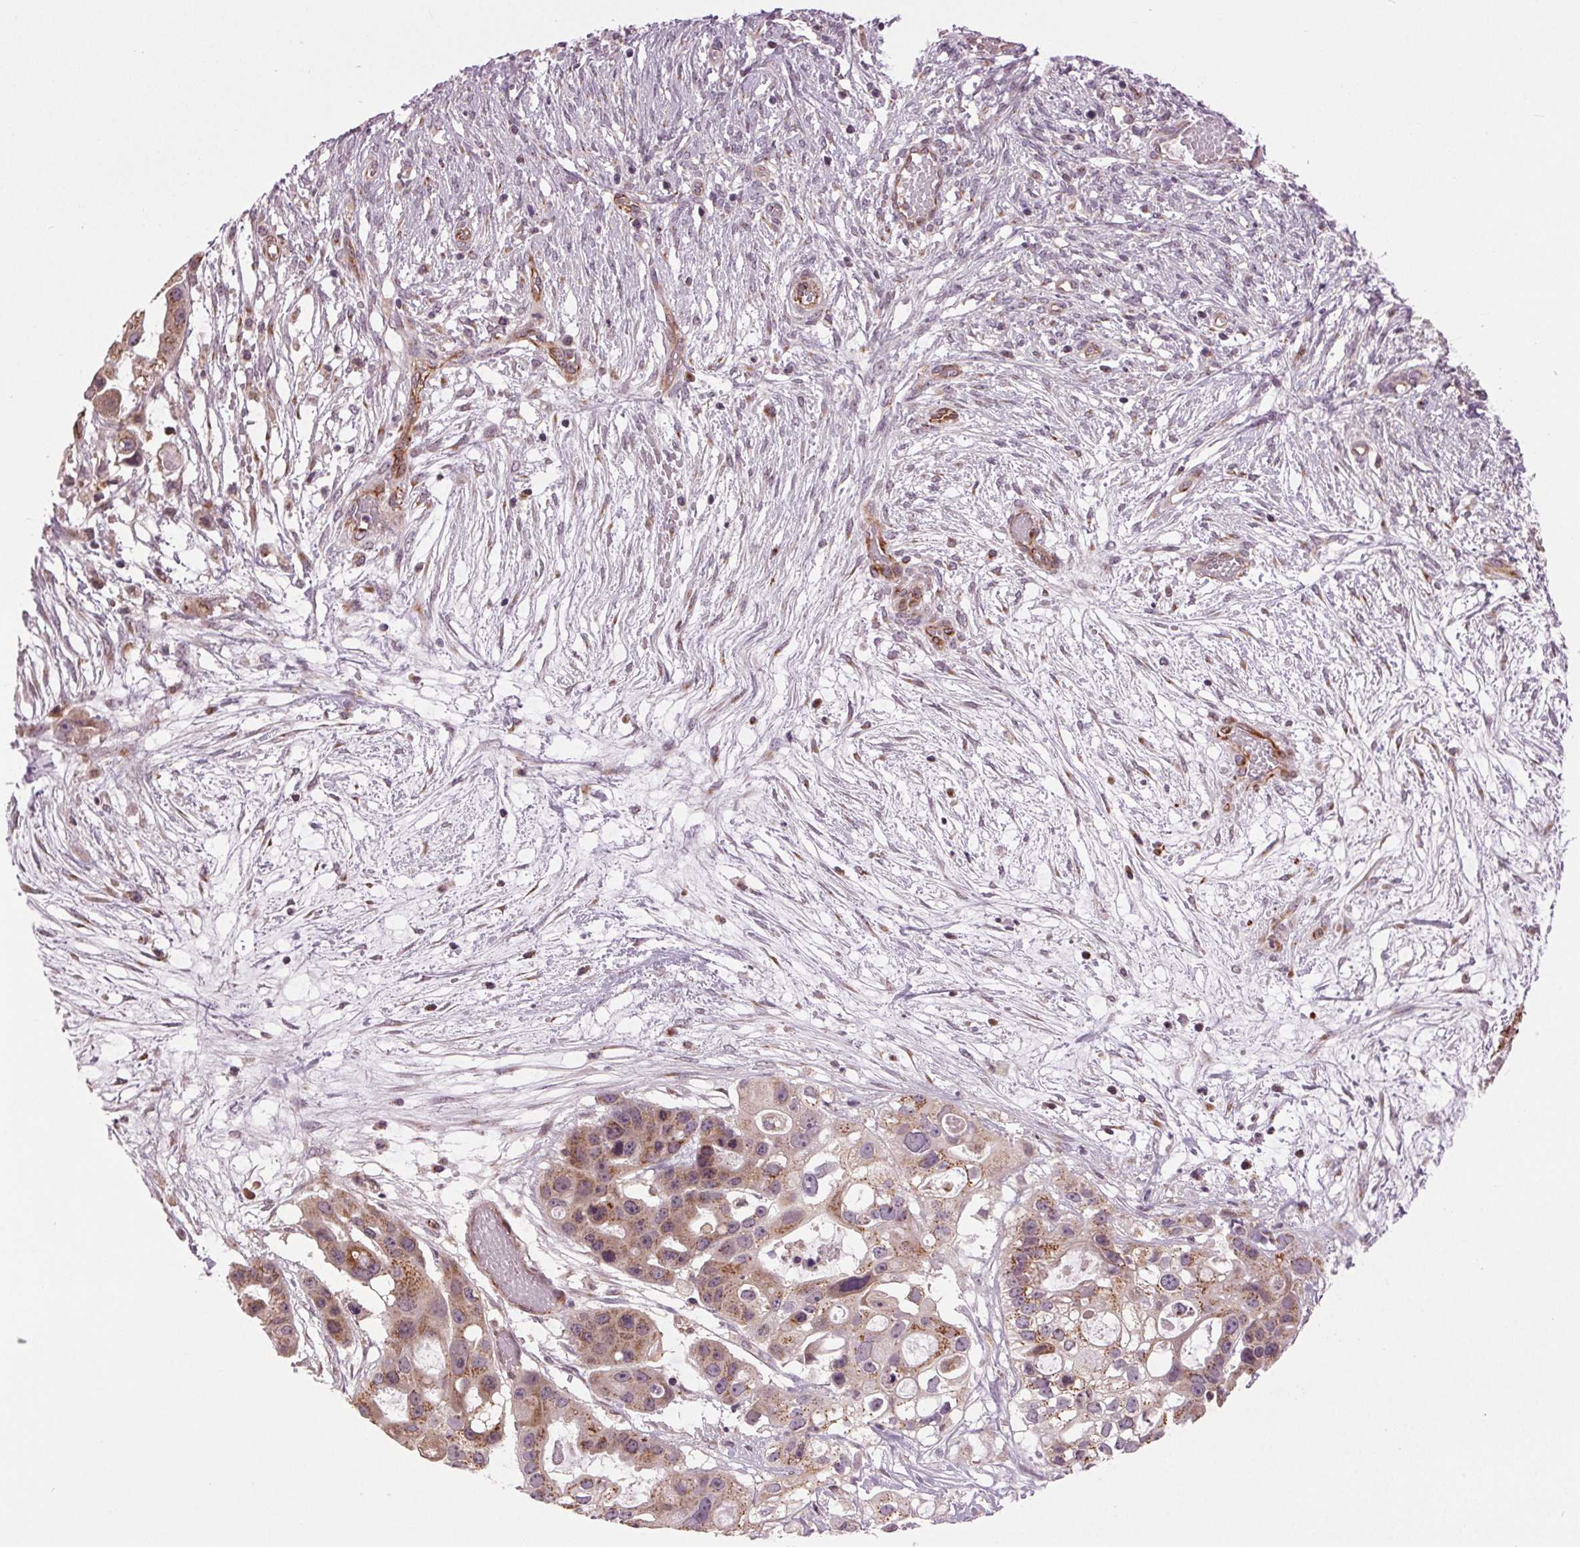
{"staining": {"intensity": "moderate", "quantity": "25%-75%", "location": "cytoplasmic/membranous"}, "tissue": "ovarian cancer", "cell_type": "Tumor cells", "image_type": "cancer", "snomed": [{"axis": "morphology", "description": "Cystadenocarcinoma, serous, NOS"}, {"axis": "topography", "description": "Ovary"}], "caption": "DAB (3,3'-diaminobenzidine) immunohistochemical staining of serous cystadenocarcinoma (ovarian) reveals moderate cytoplasmic/membranous protein expression in approximately 25%-75% of tumor cells.", "gene": "BSDC1", "patient": {"sex": "female", "age": 56}}